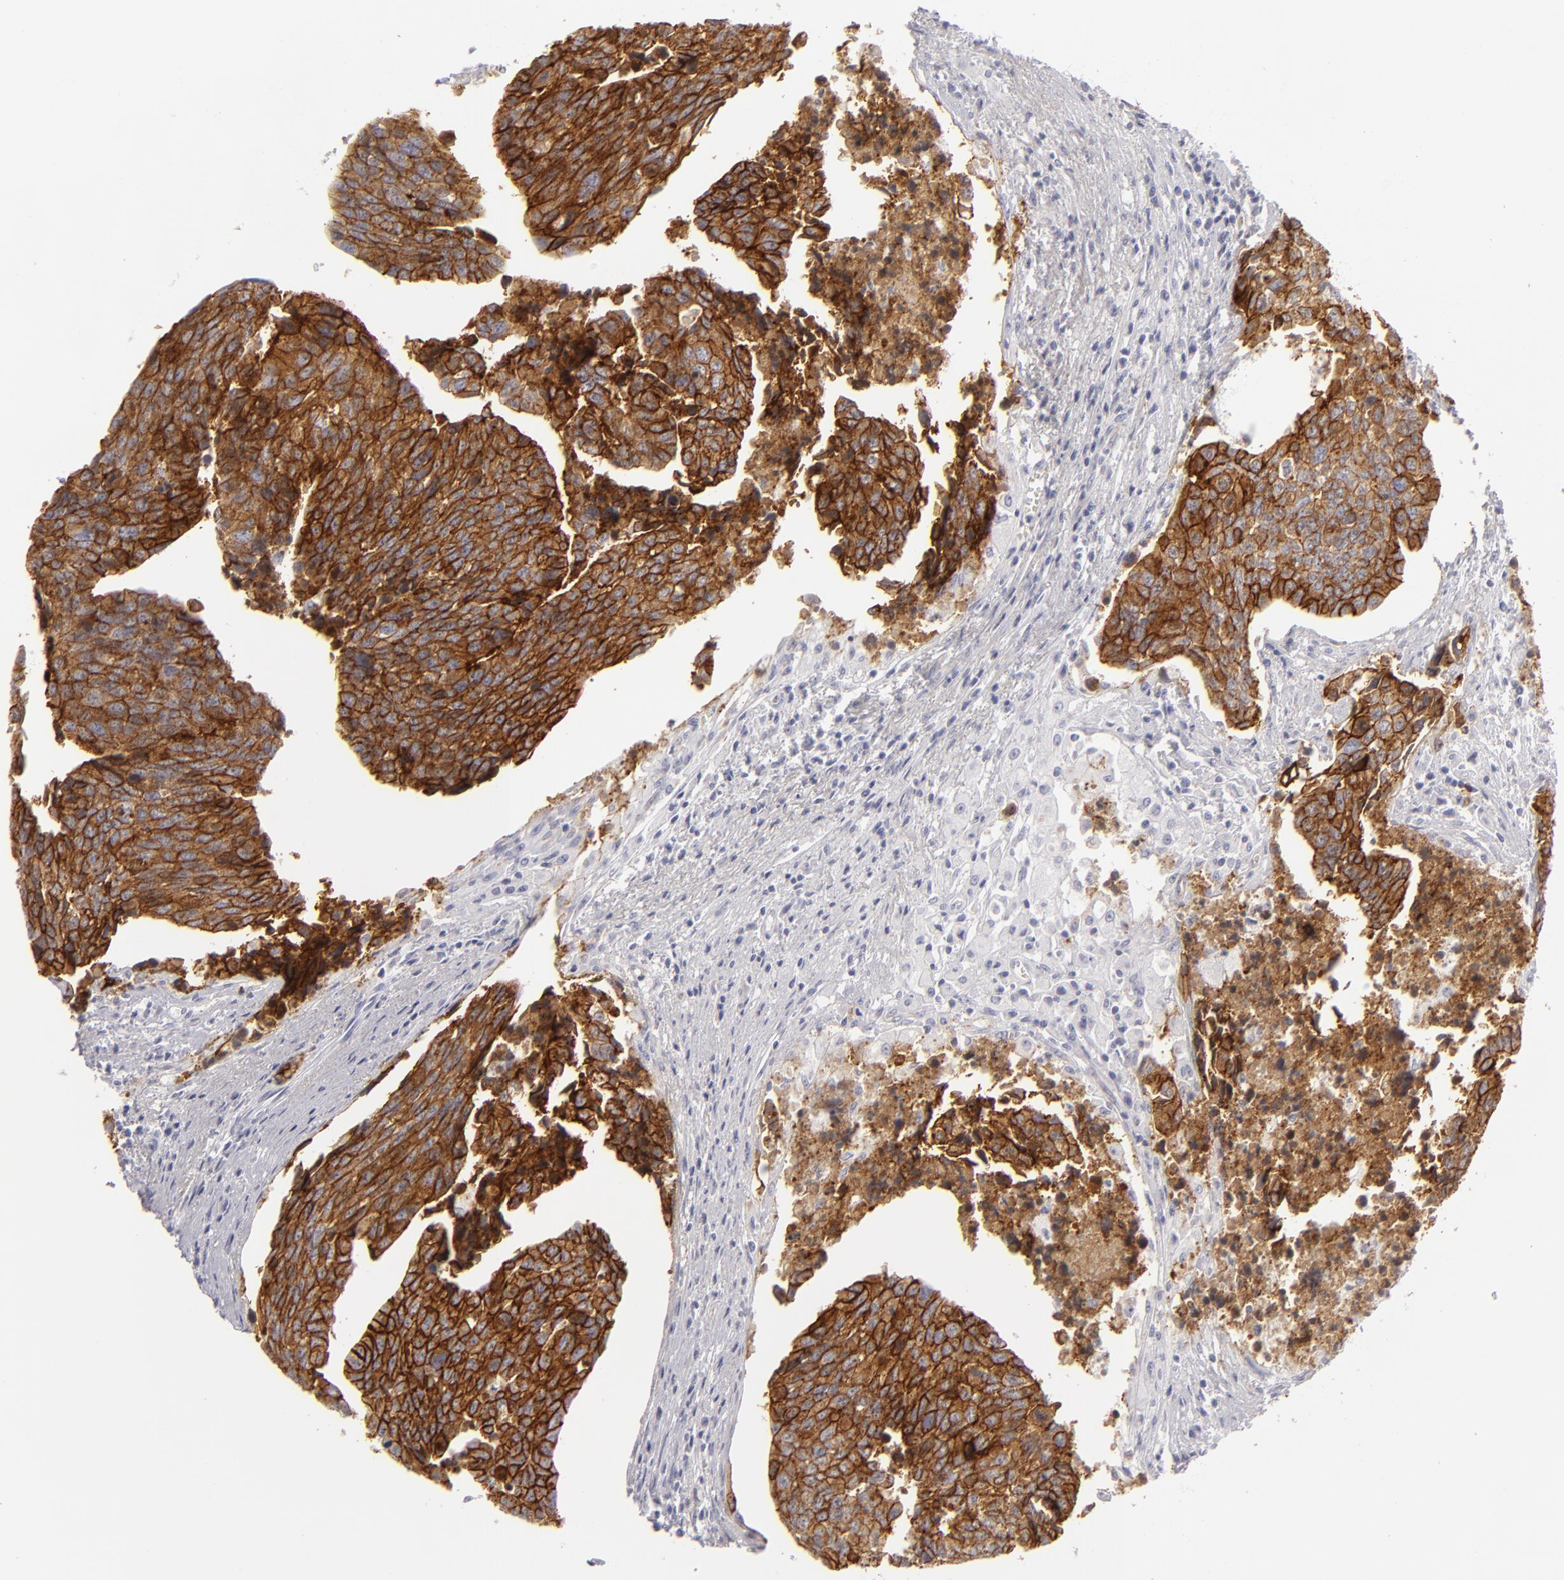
{"staining": {"intensity": "strong", "quantity": ">75%", "location": "cytoplasmic/membranous"}, "tissue": "urothelial cancer", "cell_type": "Tumor cells", "image_type": "cancer", "snomed": [{"axis": "morphology", "description": "Urothelial carcinoma, High grade"}, {"axis": "topography", "description": "Urinary bladder"}], "caption": "High-grade urothelial carcinoma stained with a brown dye displays strong cytoplasmic/membranous positive staining in approximately >75% of tumor cells.", "gene": "JUP", "patient": {"sex": "male", "age": 81}}